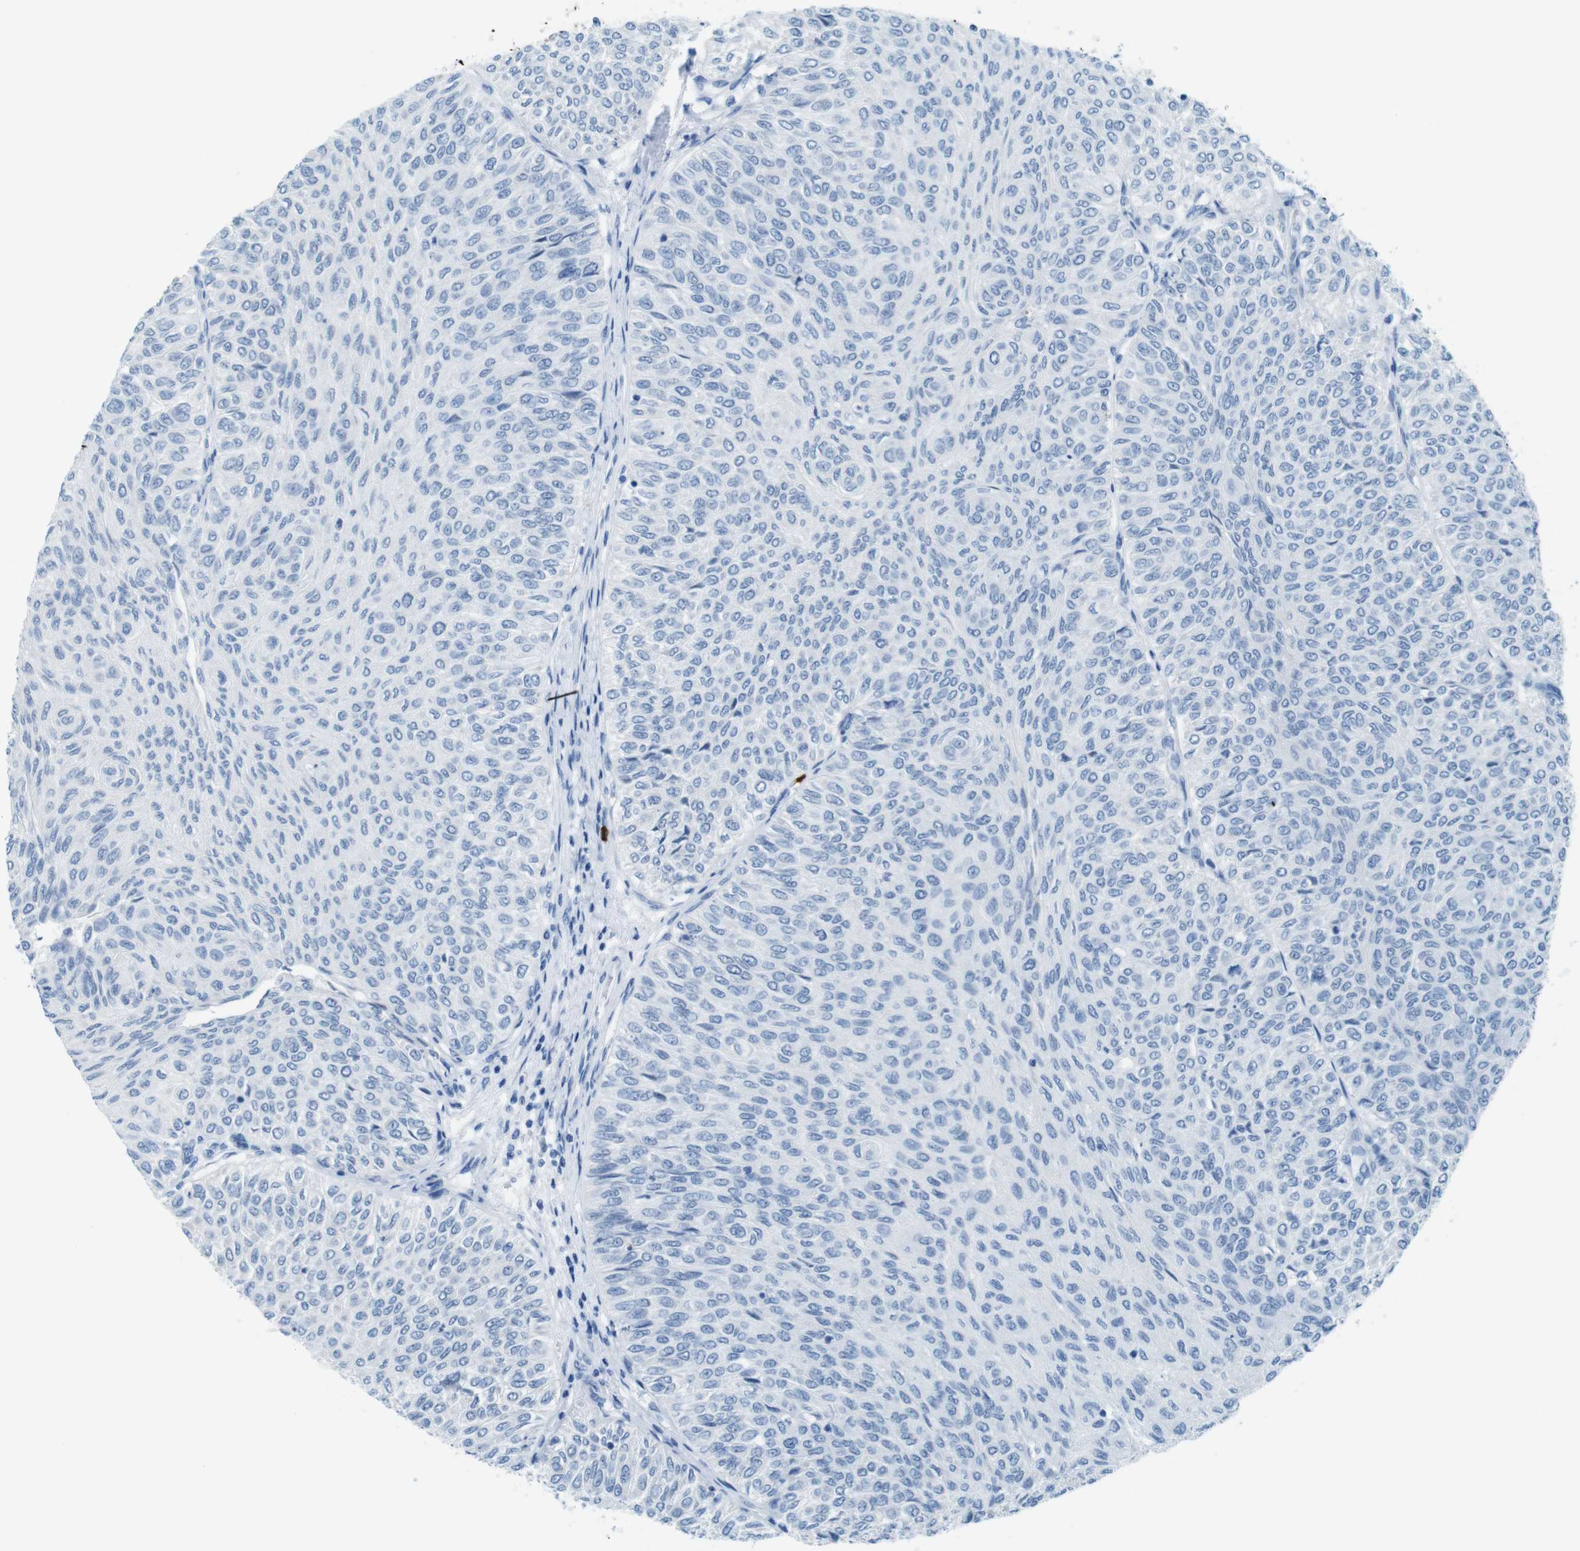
{"staining": {"intensity": "negative", "quantity": "none", "location": "none"}, "tissue": "urothelial cancer", "cell_type": "Tumor cells", "image_type": "cancer", "snomed": [{"axis": "morphology", "description": "Urothelial carcinoma, Low grade"}, {"axis": "topography", "description": "Urinary bladder"}], "caption": "The histopathology image exhibits no staining of tumor cells in urothelial cancer.", "gene": "MCEMP1", "patient": {"sex": "male", "age": 78}}